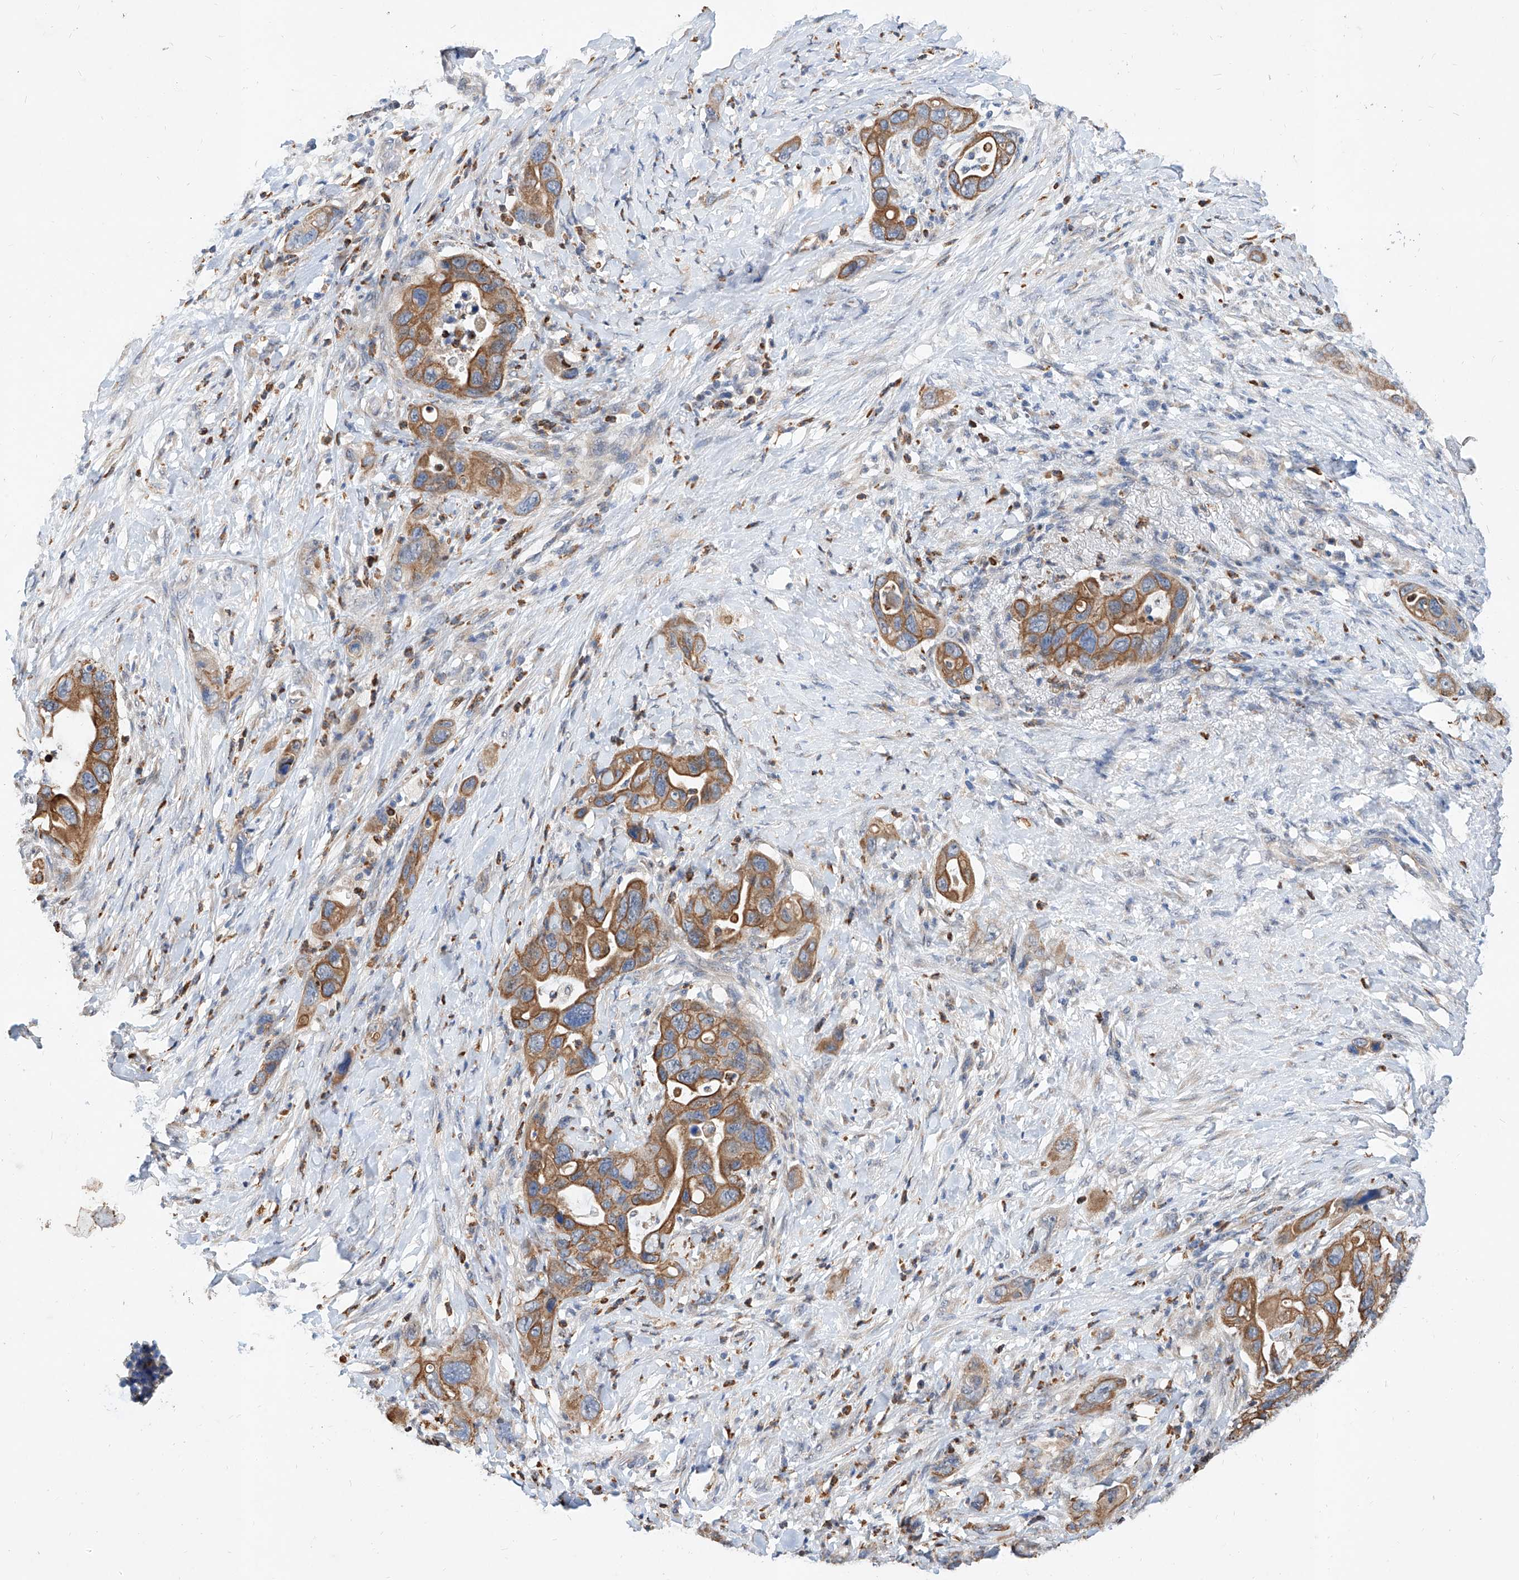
{"staining": {"intensity": "moderate", "quantity": ">75%", "location": "cytoplasmic/membranous"}, "tissue": "pancreatic cancer", "cell_type": "Tumor cells", "image_type": "cancer", "snomed": [{"axis": "morphology", "description": "Adenocarcinoma, NOS"}, {"axis": "topography", "description": "Pancreas"}], "caption": "Brown immunohistochemical staining in human adenocarcinoma (pancreatic) reveals moderate cytoplasmic/membranous staining in approximately >75% of tumor cells.", "gene": "MFSD4B", "patient": {"sex": "female", "age": 71}}